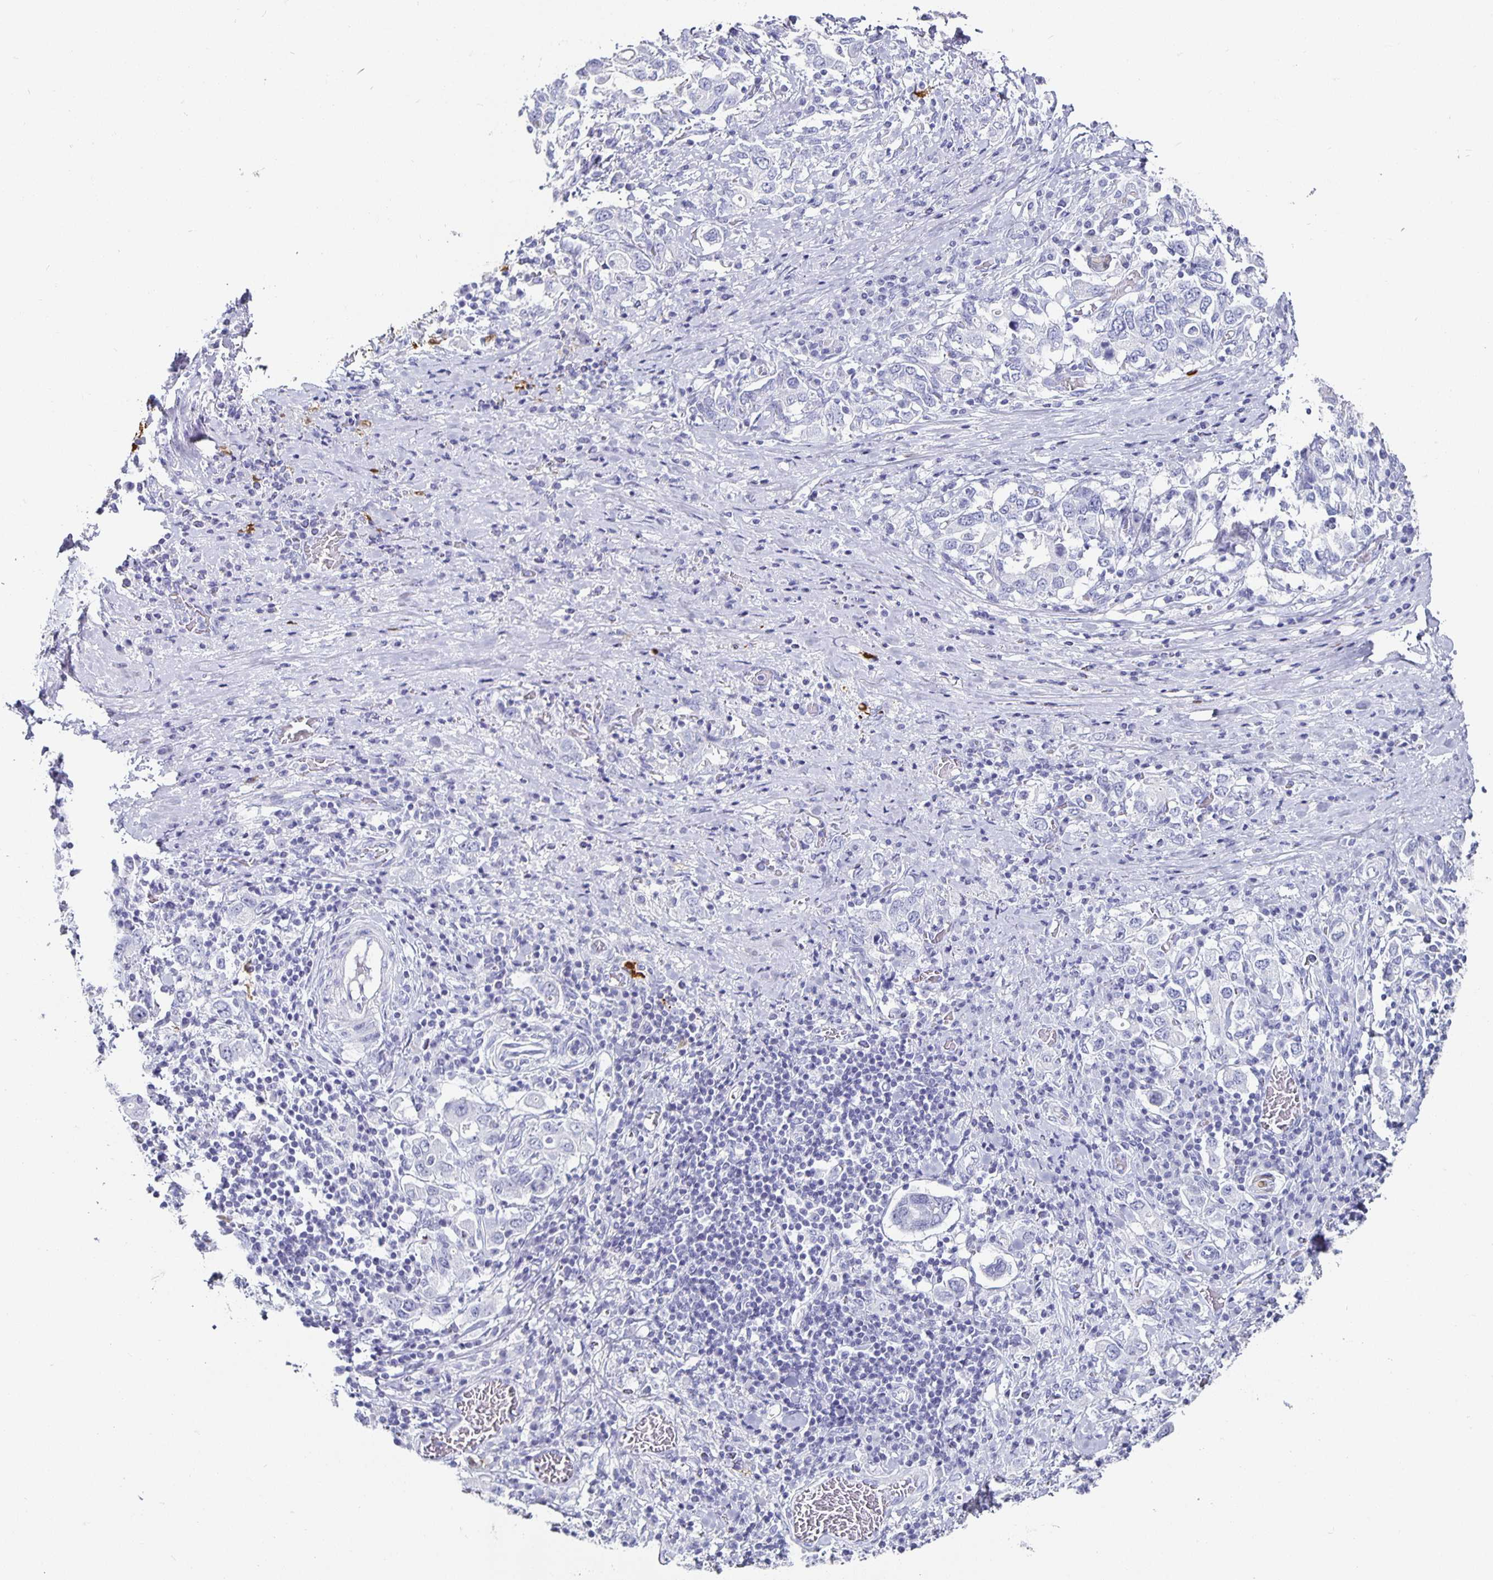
{"staining": {"intensity": "negative", "quantity": "none", "location": "none"}, "tissue": "stomach cancer", "cell_type": "Tumor cells", "image_type": "cancer", "snomed": [{"axis": "morphology", "description": "Adenocarcinoma, NOS"}, {"axis": "topography", "description": "Stomach, upper"}, {"axis": "topography", "description": "Stomach"}], "caption": "Immunohistochemistry image of neoplastic tissue: stomach cancer stained with DAB (3,3'-diaminobenzidine) demonstrates no significant protein expression in tumor cells. (Stains: DAB IHC with hematoxylin counter stain, Microscopy: brightfield microscopy at high magnification).", "gene": "CHGA", "patient": {"sex": "male", "age": 62}}